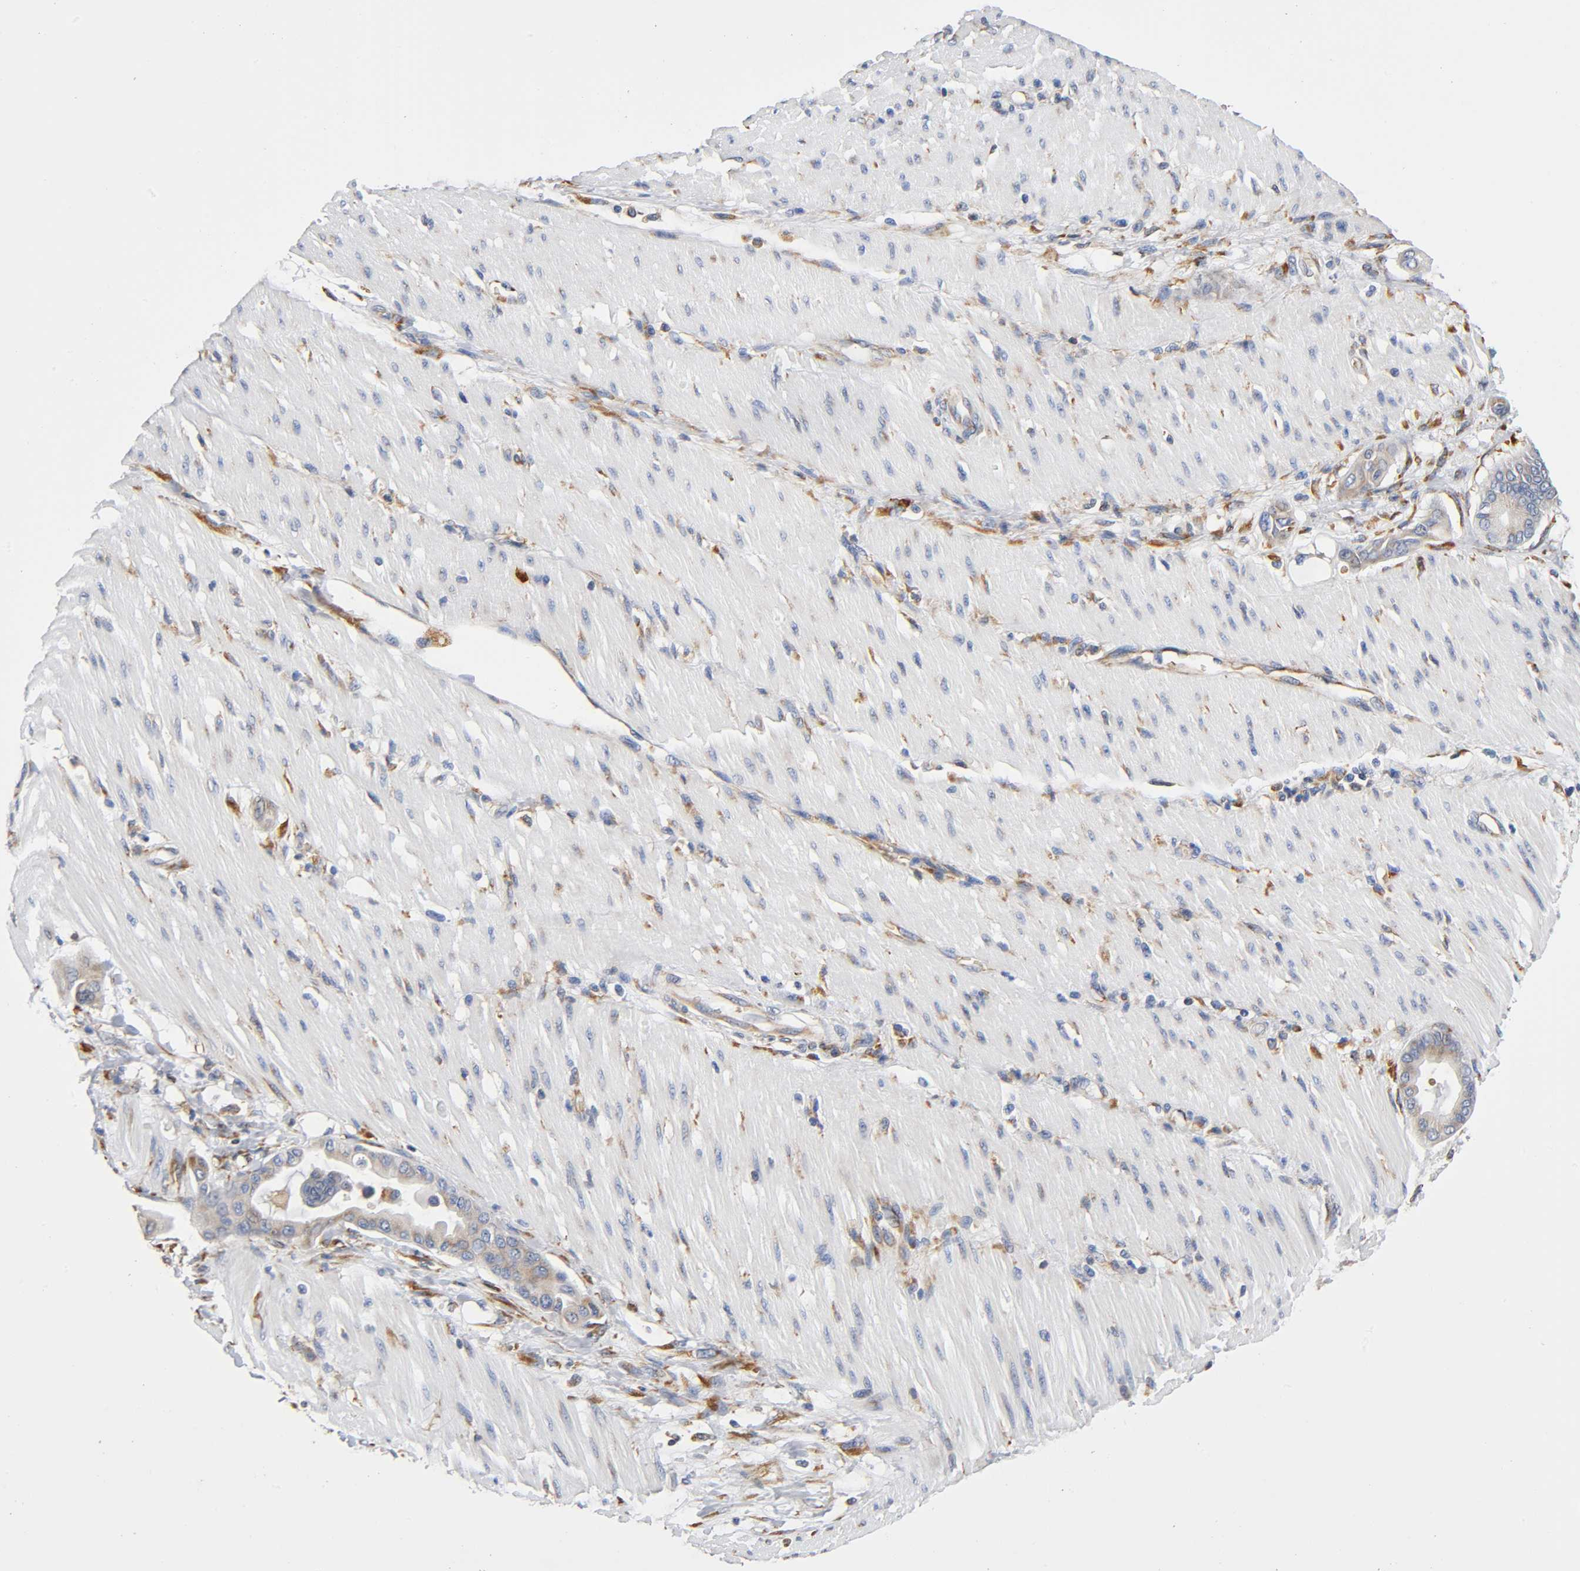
{"staining": {"intensity": "weak", "quantity": ">75%", "location": "cytoplasmic/membranous"}, "tissue": "pancreatic cancer", "cell_type": "Tumor cells", "image_type": "cancer", "snomed": [{"axis": "morphology", "description": "Adenocarcinoma, NOS"}, {"axis": "morphology", "description": "Adenocarcinoma, metastatic, NOS"}, {"axis": "topography", "description": "Lymph node"}, {"axis": "topography", "description": "Pancreas"}, {"axis": "topography", "description": "Duodenum"}], "caption": "Weak cytoplasmic/membranous protein staining is appreciated in approximately >75% of tumor cells in pancreatic cancer.", "gene": "UCKL1", "patient": {"sex": "female", "age": 64}}